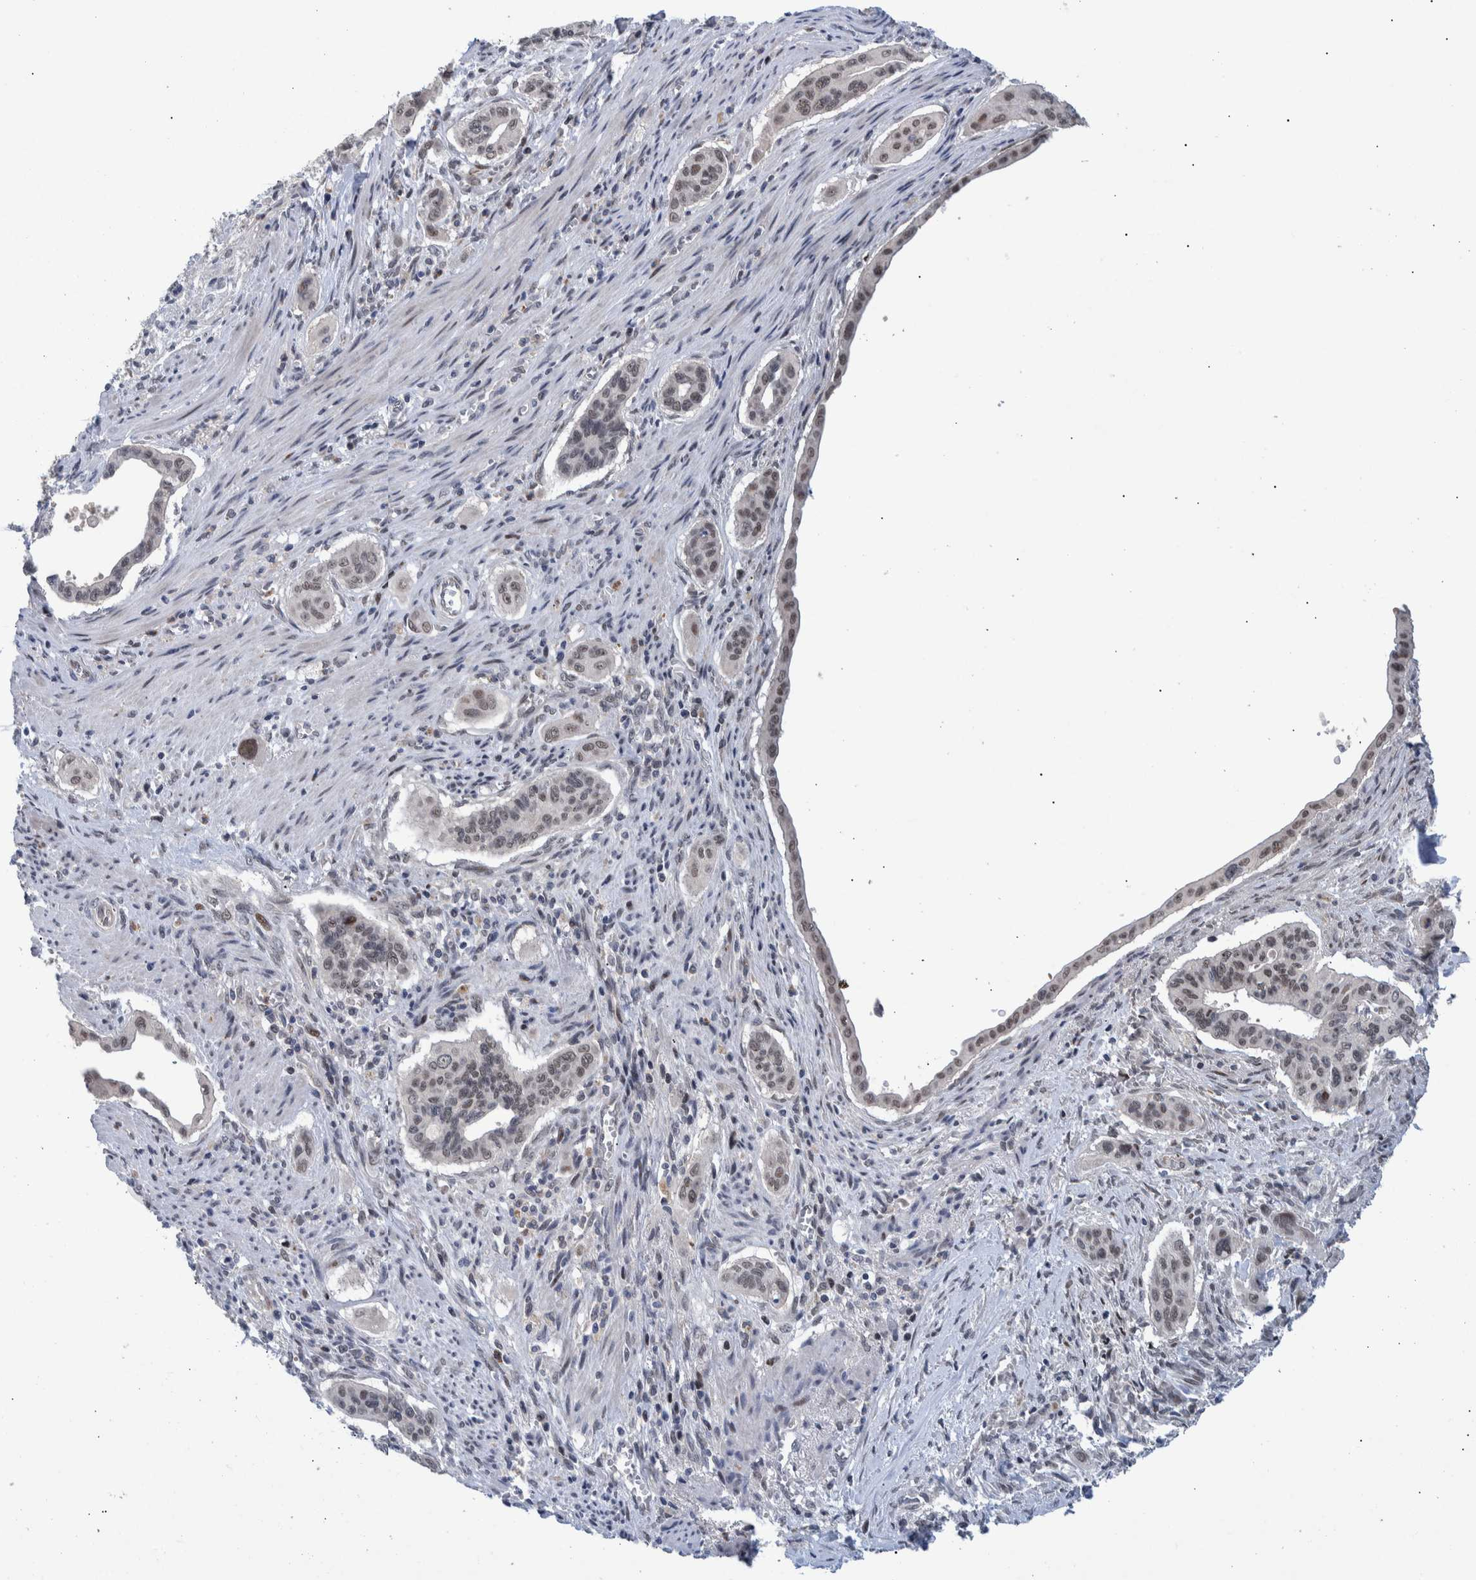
{"staining": {"intensity": "weak", "quantity": ">75%", "location": "nuclear"}, "tissue": "pancreatic cancer", "cell_type": "Tumor cells", "image_type": "cancer", "snomed": [{"axis": "morphology", "description": "Adenocarcinoma, NOS"}, {"axis": "topography", "description": "Pancreas"}], "caption": "Protein staining by immunohistochemistry (IHC) demonstrates weak nuclear positivity in approximately >75% of tumor cells in adenocarcinoma (pancreatic).", "gene": "ESRP1", "patient": {"sex": "male", "age": 77}}